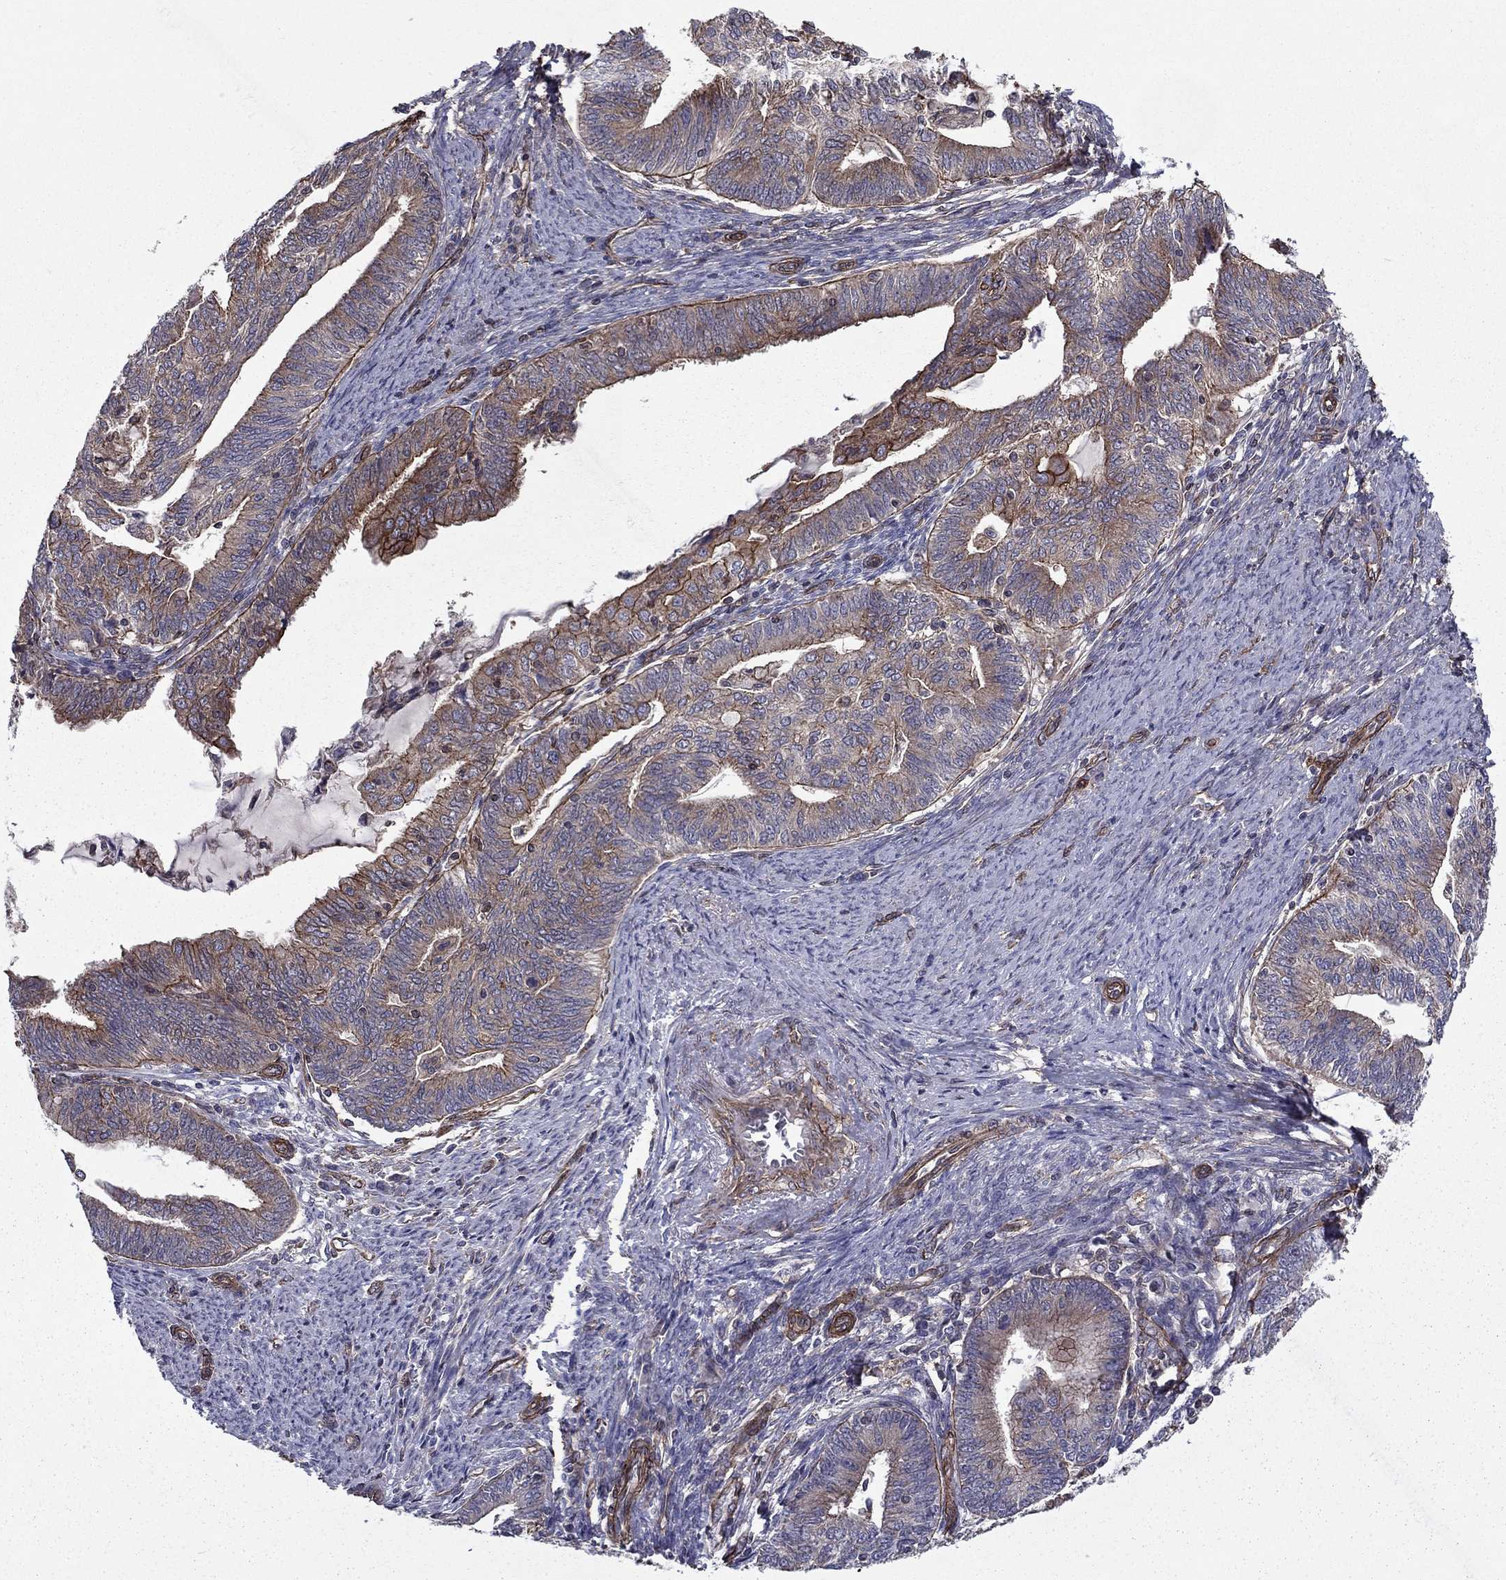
{"staining": {"intensity": "strong", "quantity": "<25%", "location": "cytoplasmic/membranous"}, "tissue": "endometrial cancer", "cell_type": "Tumor cells", "image_type": "cancer", "snomed": [{"axis": "morphology", "description": "Adenocarcinoma, NOS"}, {"axis": "topography", "description": "Endometrium"}], "caption": "Protein staining of endometrial adenocarcinoma tissue demonstrates strong cytoplasmic/membranous positivity in about <25% of tumor cells. (IHC, brightfield microscopy, high magnification).", "gene": "SHMT1", "patient": {"sex": "female", "age": 82}}